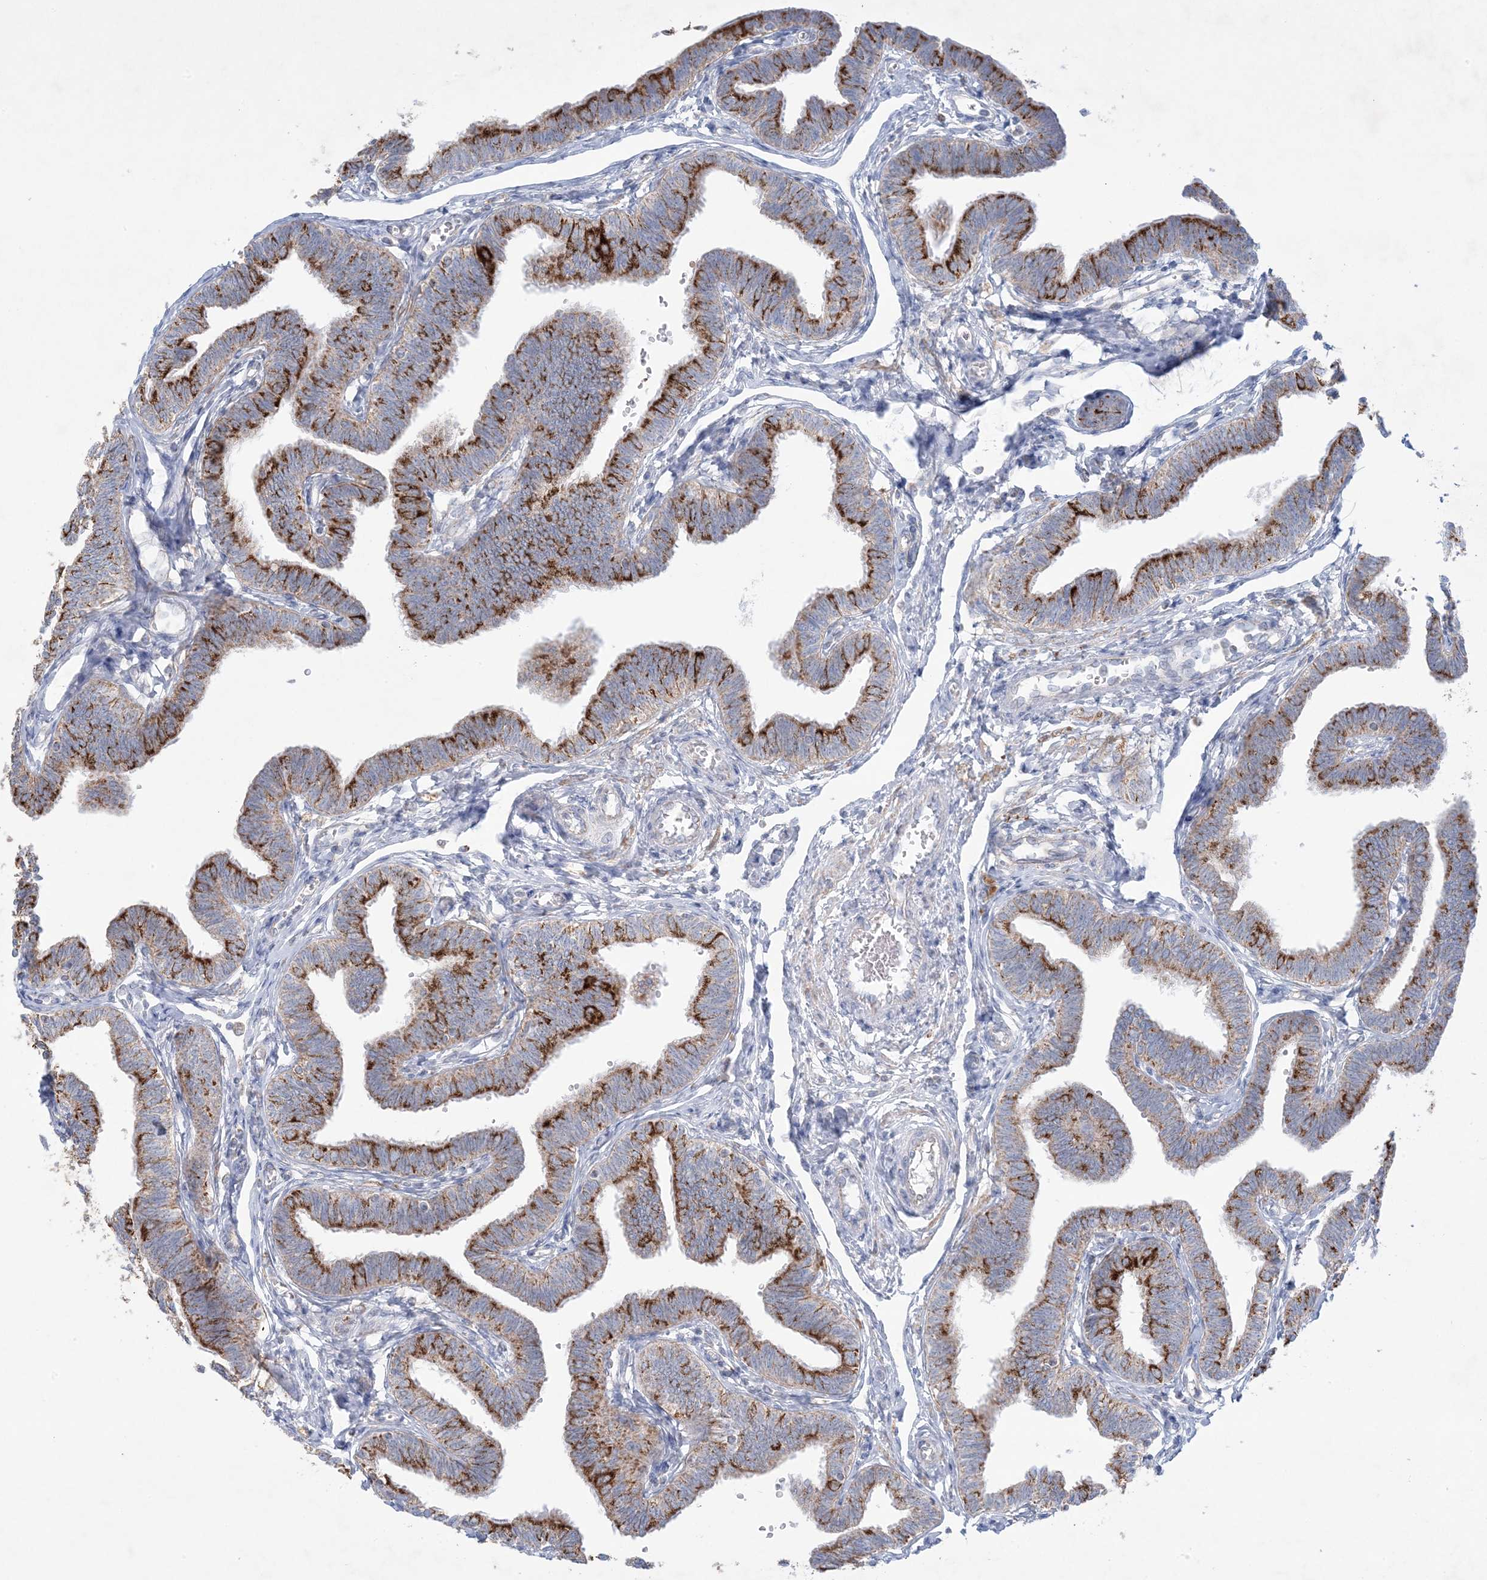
{"staining": {"intensity": "strong", "quantity": "25%-75%", "location": "cytoplasmic/membranous"}, "tissue": "fallopian tube", "cell_type": "Glandular cells", "image_type": "normal", "snomed": [{"axis": "morphology", "description": "Normal tissue, NOS"}, {"axis": "topography", "description": "Fallopian tube"}, {"axis": "topography", "description": "Ovary"}], "caption": "Glandular cells display high levels of strong cytoplasmic/membranous positivity in approximately 25%-75% of cells in normal fallopian tube.", "gene": "KCTD6", "patient": {"sex": "female", "age": 23}}